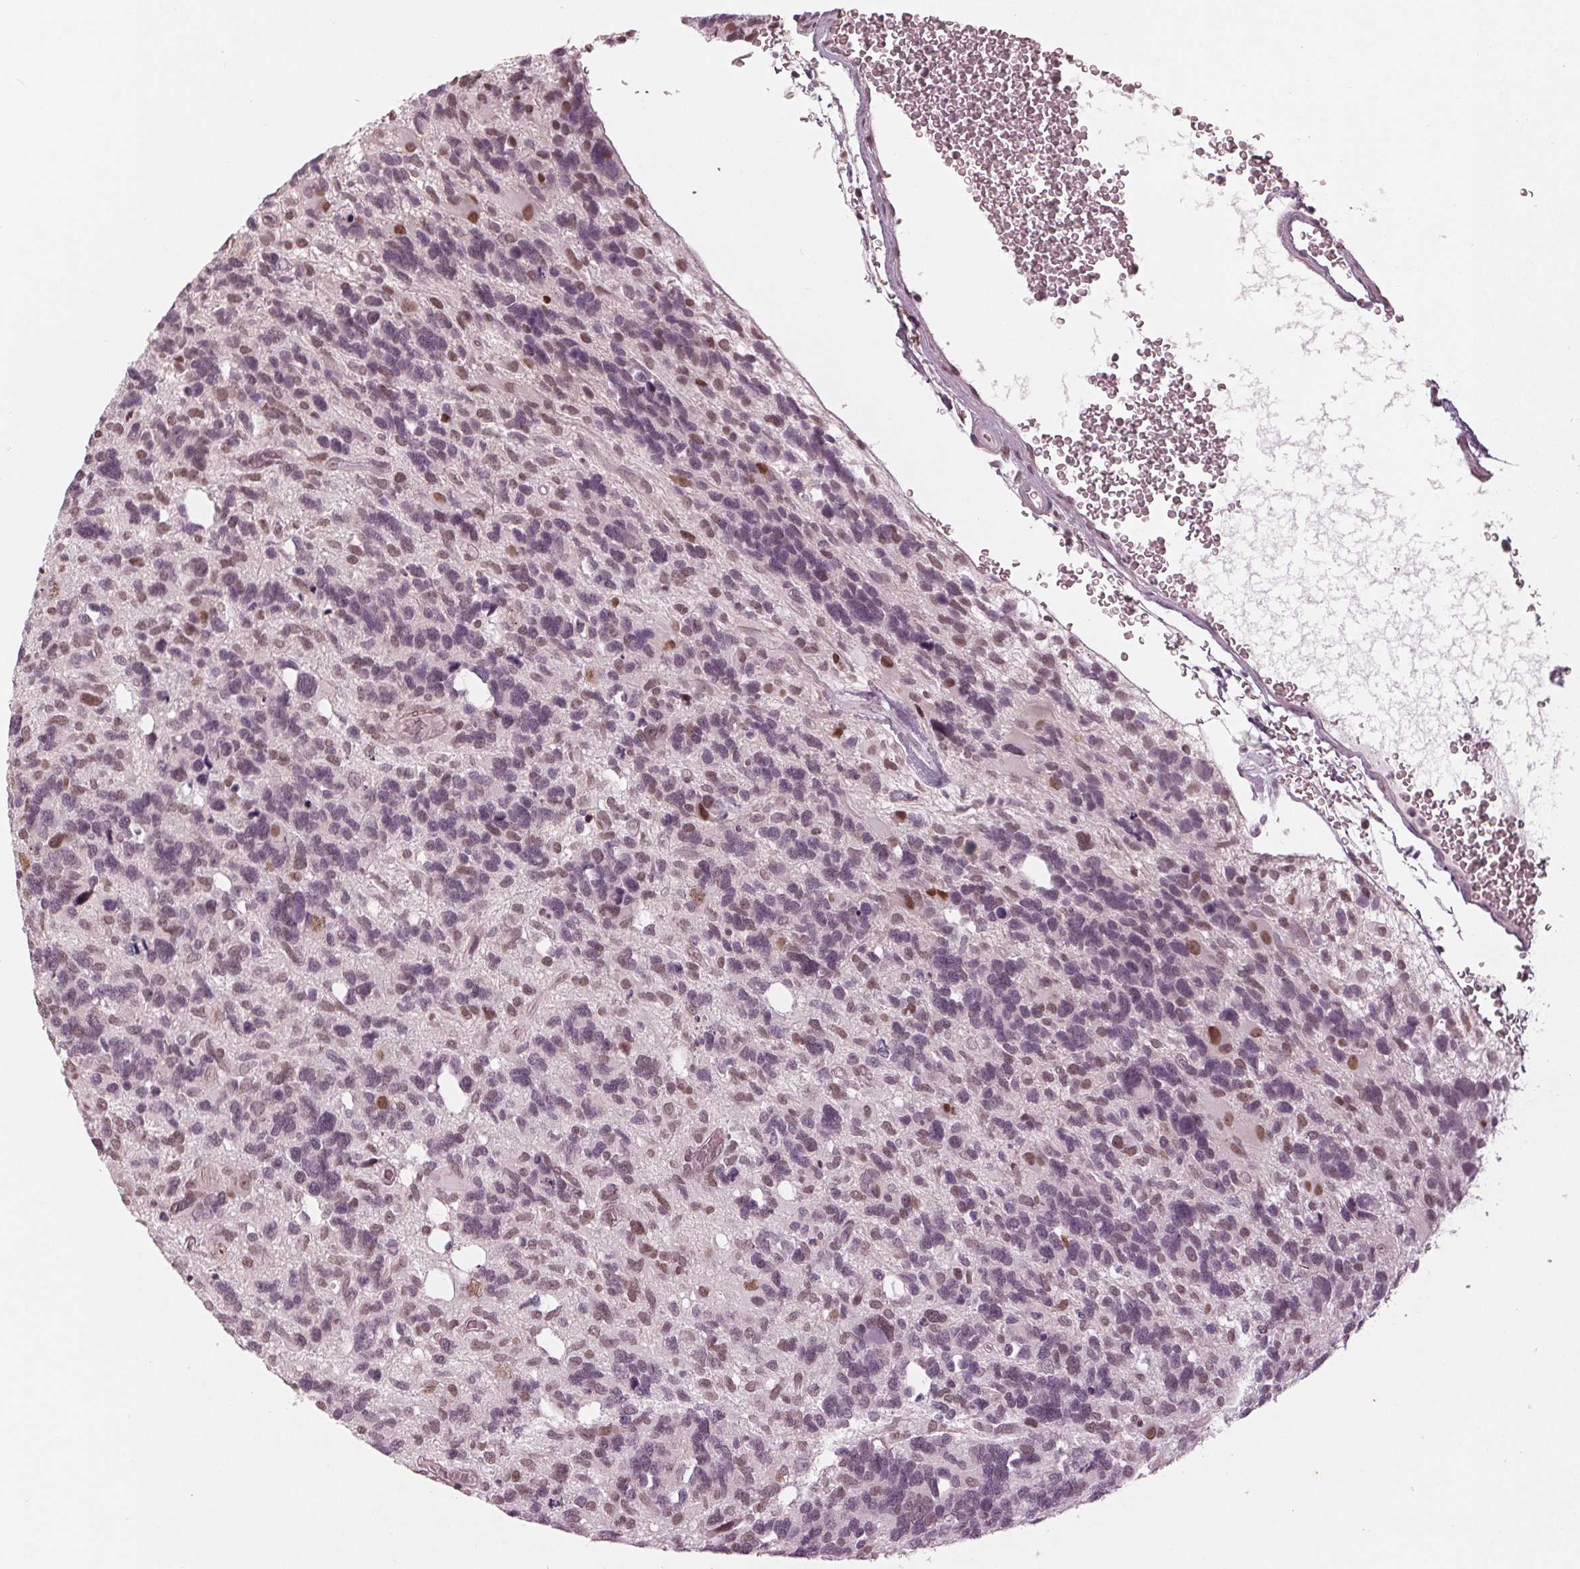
{"staining": {"intensity": "moderate", "quantity": "<25%", "location": "nuclear"}, "tissue": "glioma", "cell_type": "Tumor cells", "image_type": "cancer", "snomed": [{"axis": "morphology", "description": "Glioma, malignant, High grade"}, {"axis": "topography", "description": "Brain"}], "caption": "Moderate nuclear positivity for a protein is identified in about <25% of tumor cells of malignant glioma (high-grade) using immunohistochemistry (IHC).", "gene": "DNMT3L", "patient": {"sex": "male", "age": 49}}